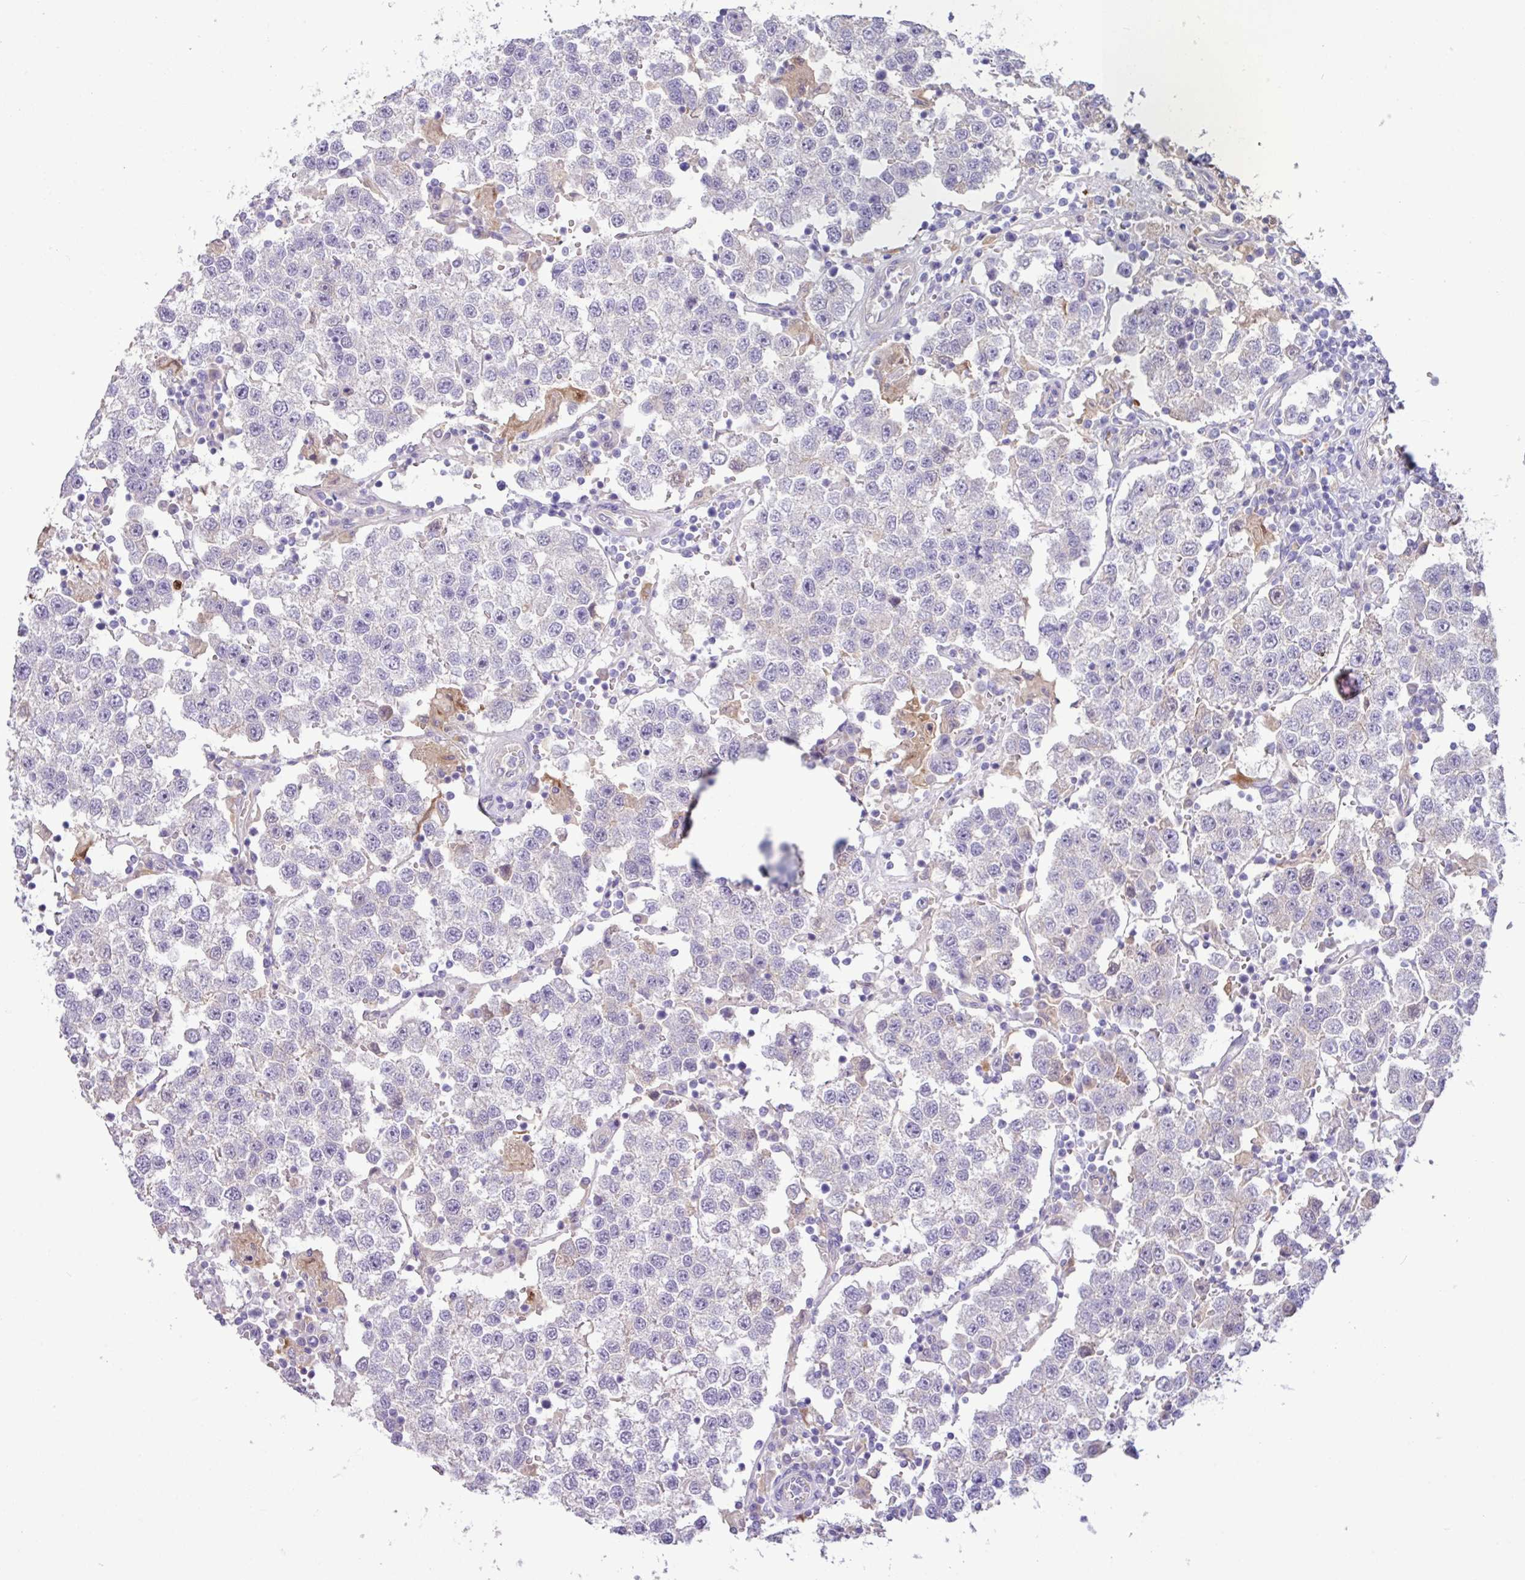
{"staining": {"intensity": "negative", "quantity": "none", "location": "none"}, "tissue": "testis cancer", "cell_type": "Tumor cells", "image_type": "cancer", "snomed": [{"axis": "morphology", "description": "Seminoma, NOS"}, {"axis": "topography", "description": "Testis"}], "caption": "Tumor cells show no significant positivity in seminoma (testis). Brightfield microscopy of IHC stained with DAB (3,3'-diaminobenzidine) (brown) and hematoxylin (blue), captured at high magnification.", "gene": "MRM2", "patient": {"sex": "male", "age": 37}}